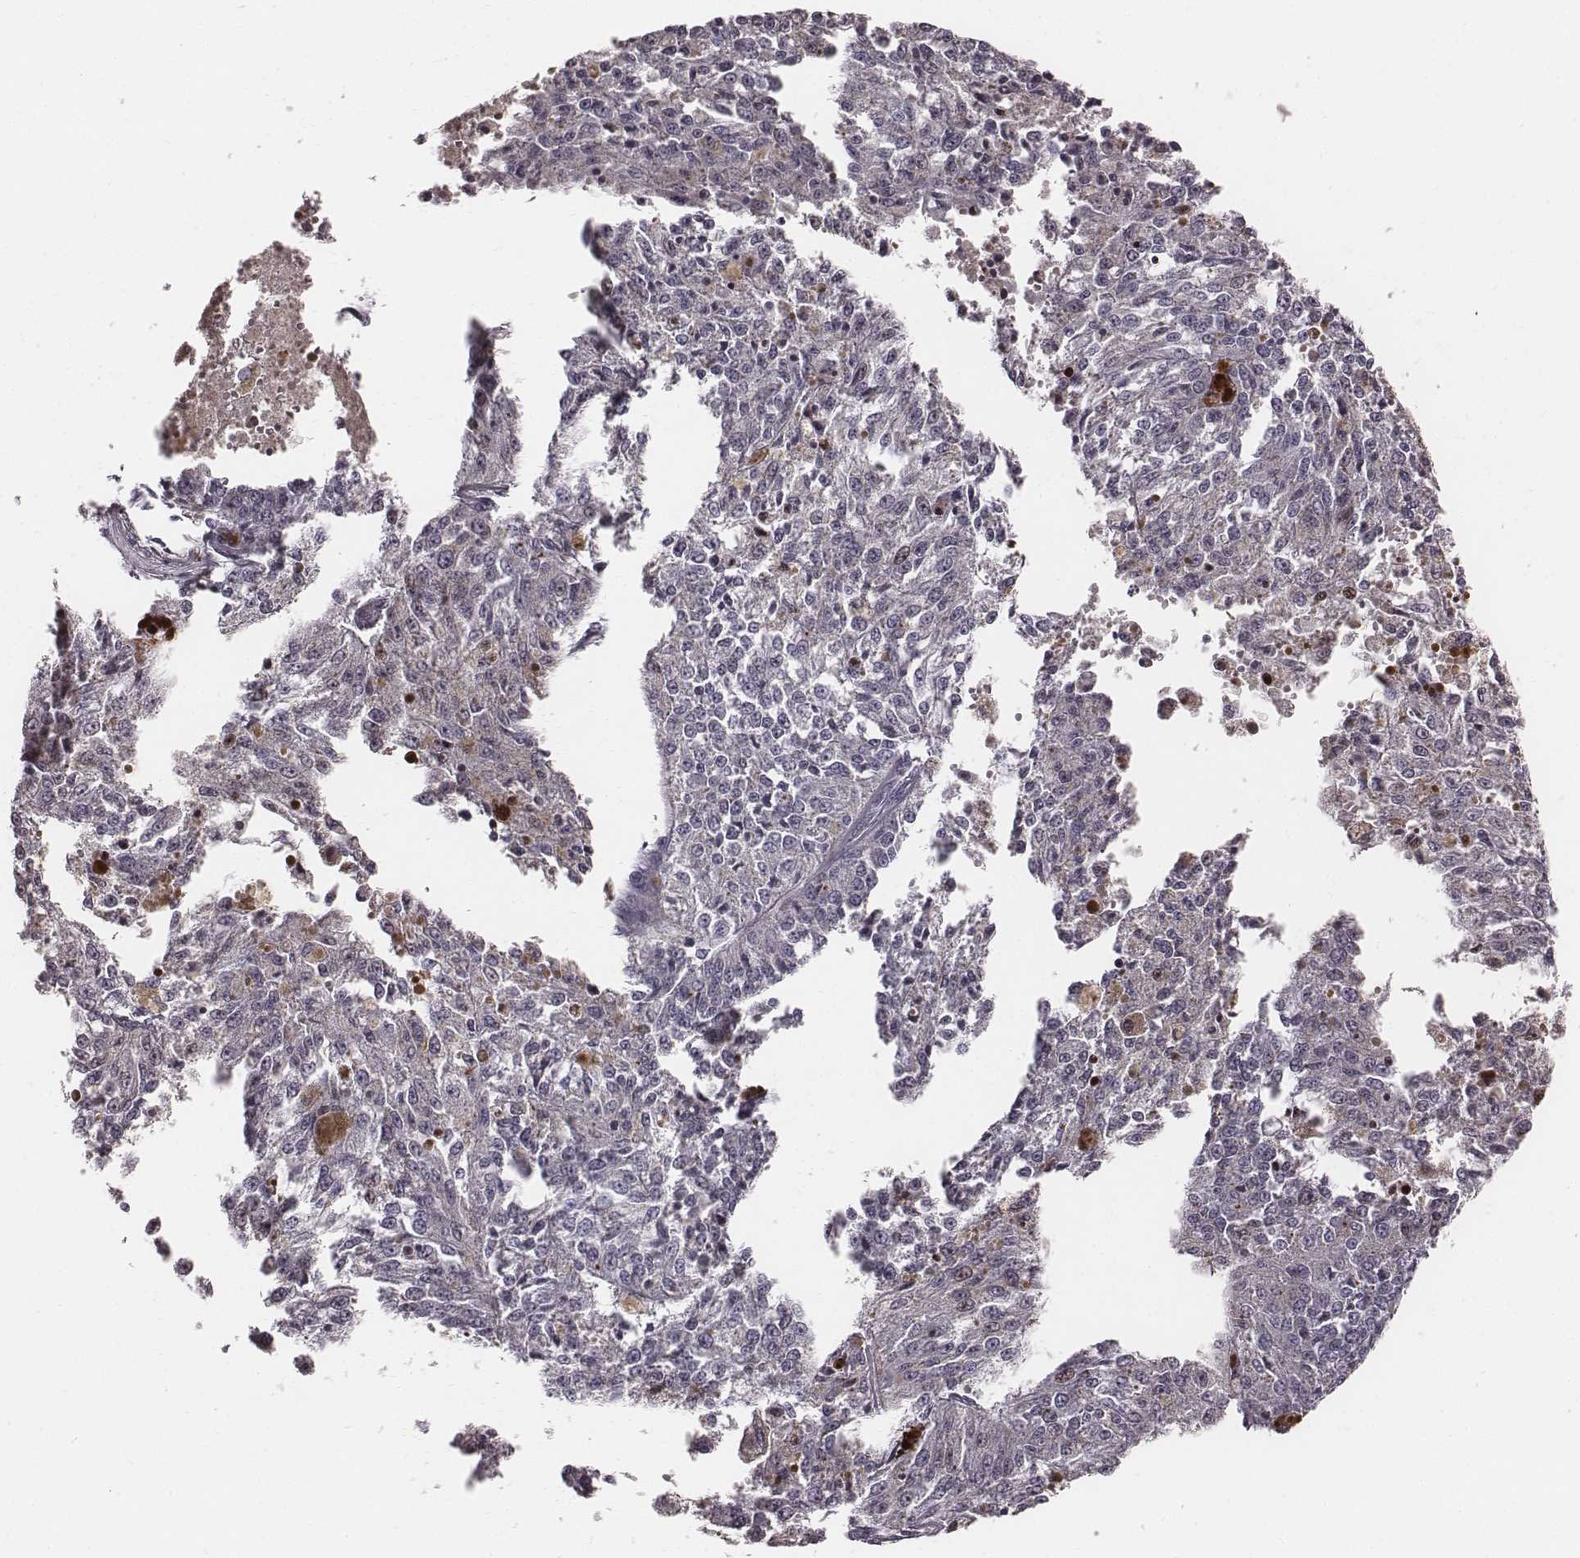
{"staining": {"intensity": "negative", "quantity": "none", "location": "none"}, "tissue": "melanoma", "cell_type": "Tumor cells", "image_type": "cancer", "snomed": [{"axis": "morphology", "description": "Malignant melanoma, Metastatic site"}, {"axis": "topography", "description": "Lymph node"}], "caption": "This is an IHC micrograph of human malignant melanoma (metastatic site). There is no positivity in tumor cells.", "gene": "NDC1", "patient": {"sex": "female", "age": 64}}